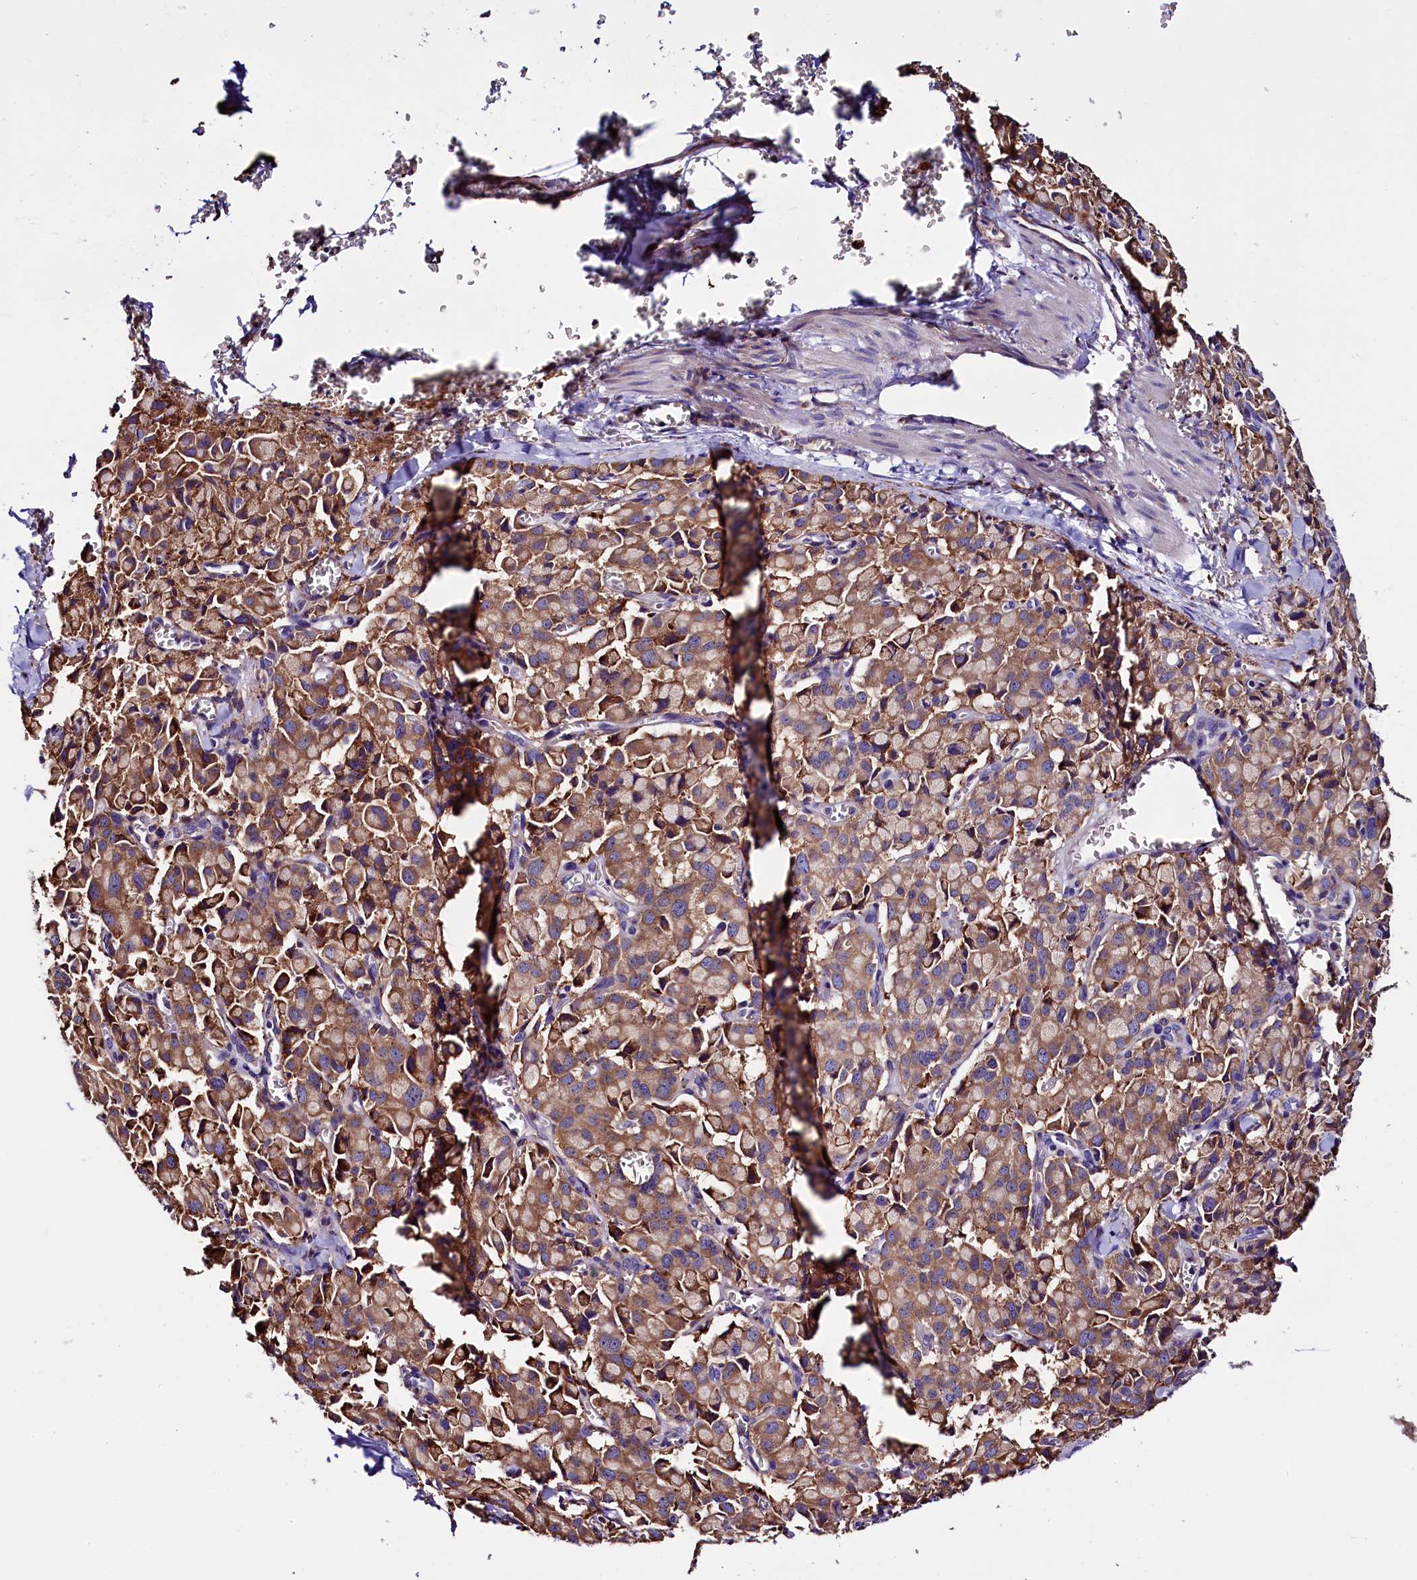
{"staining": {"intensity": "moderate", "quantity": ">75%", "location": "cytoplasmic/membranous"}, "tissue": "pancreatic cancer", "cell_type": "Tumor cells", "image_type": "cancer", "snomed": [{"axis": "morphology", "description": "Adenocarcinoma, NOS"}, {"axis": "topography", "description": "Pancreas"}], "caption": "Human pancreatic cancer (adenocarcinoma) stained with a brown dye demonstrates moderate cytoplasmic/membranous positive expression in about >75% of tumor cells.", "gene": "CAPS2", "patient": {"sex": "male", "age": 65}}